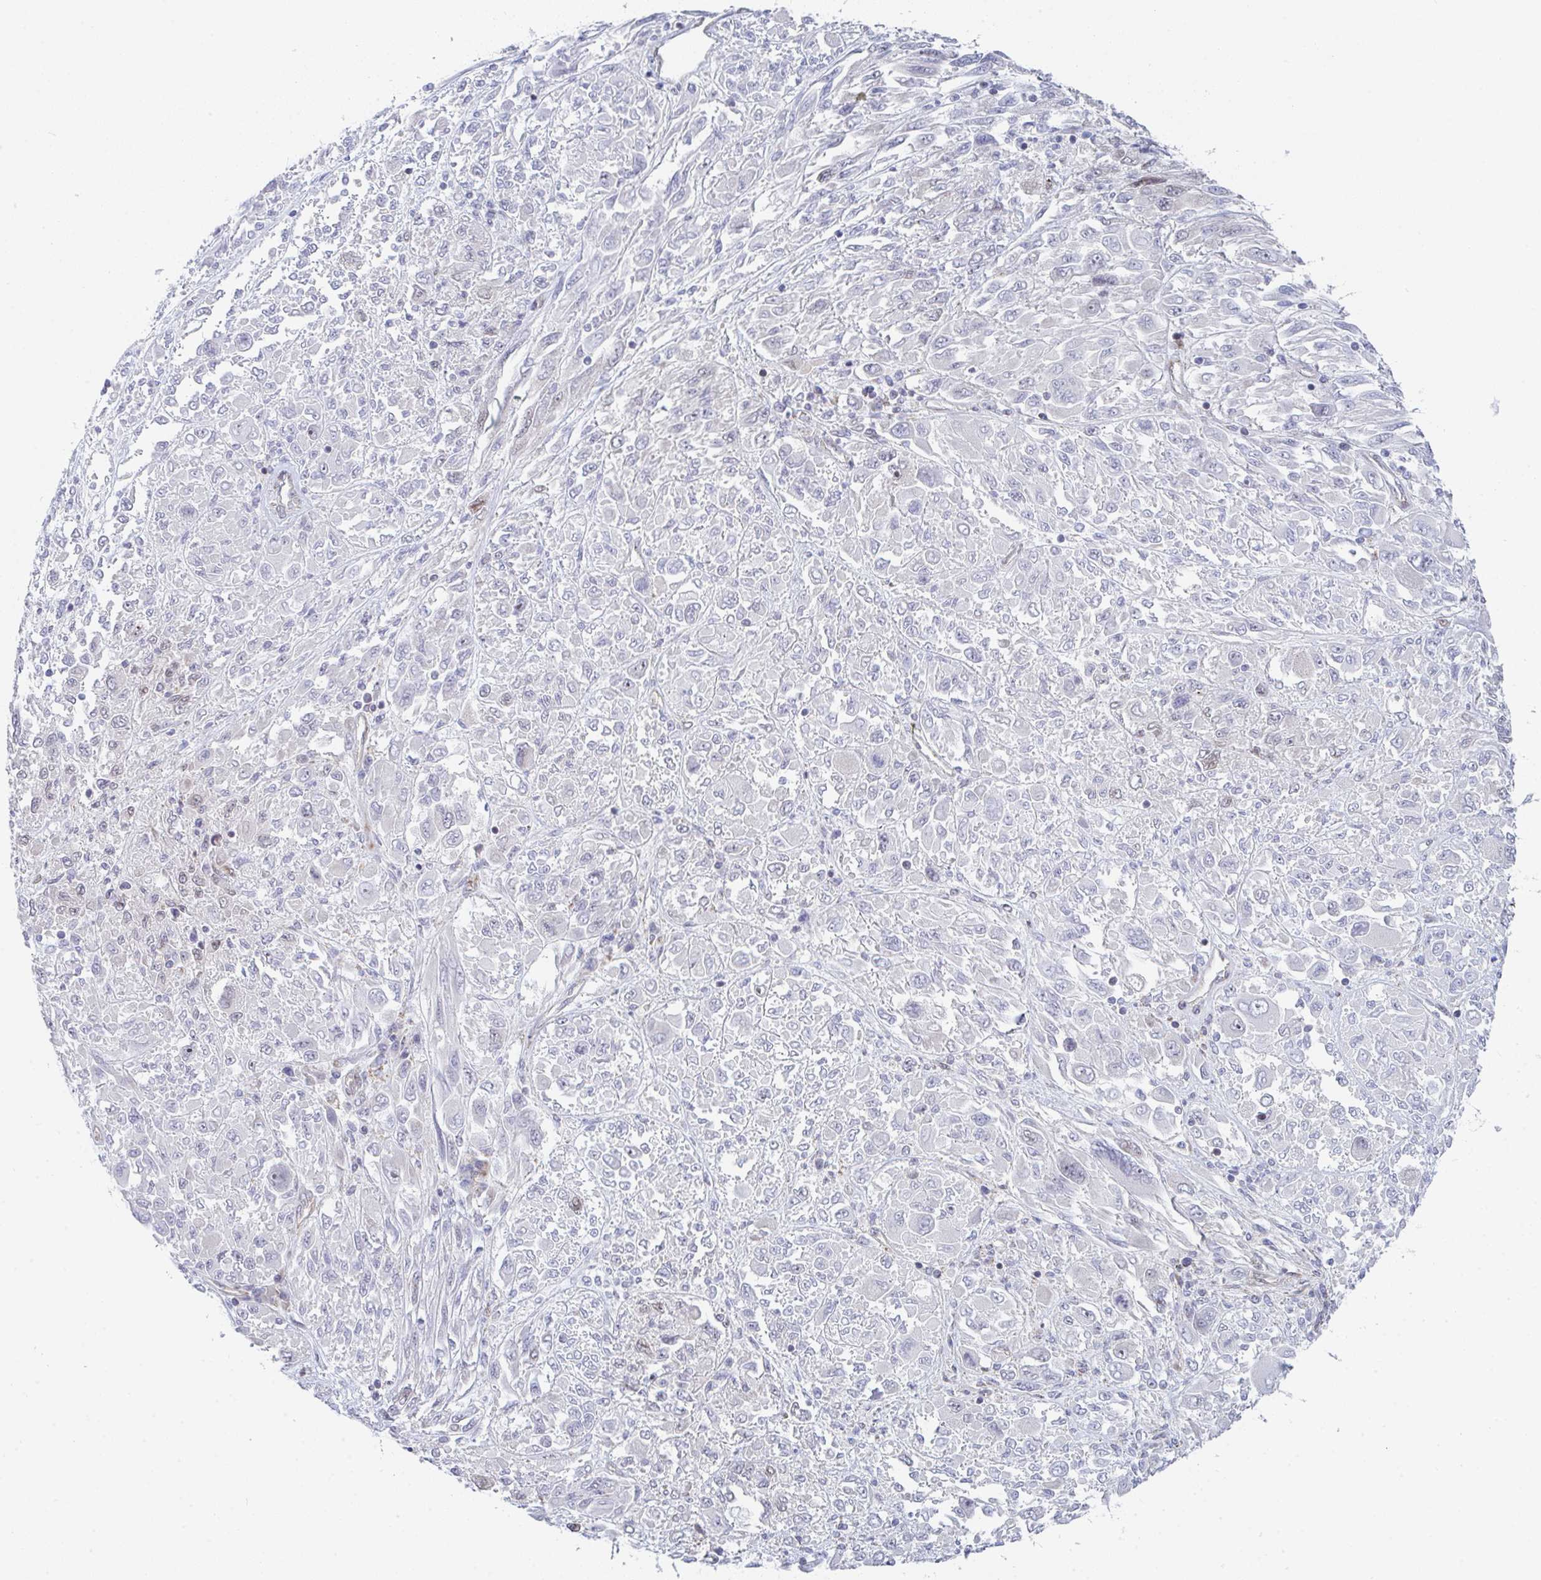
{"staining": {"intensity": "negative", "quantity": "none", "location": "none"}, "tissue": "melanoma", "cell_type": "Tumor cells", "image_type": "cancer", "snomed": [{"axis": "morphology", "description": "Malignant melanoma, NOS"}, {"axis": "topography", "description": "Skin"}], "caption": "An image of malignant melanoma stained for a protein shows no brown staining in tumor cells.", "gene": "PRKCH", "patient": {"sex": "female", "age": 91}}